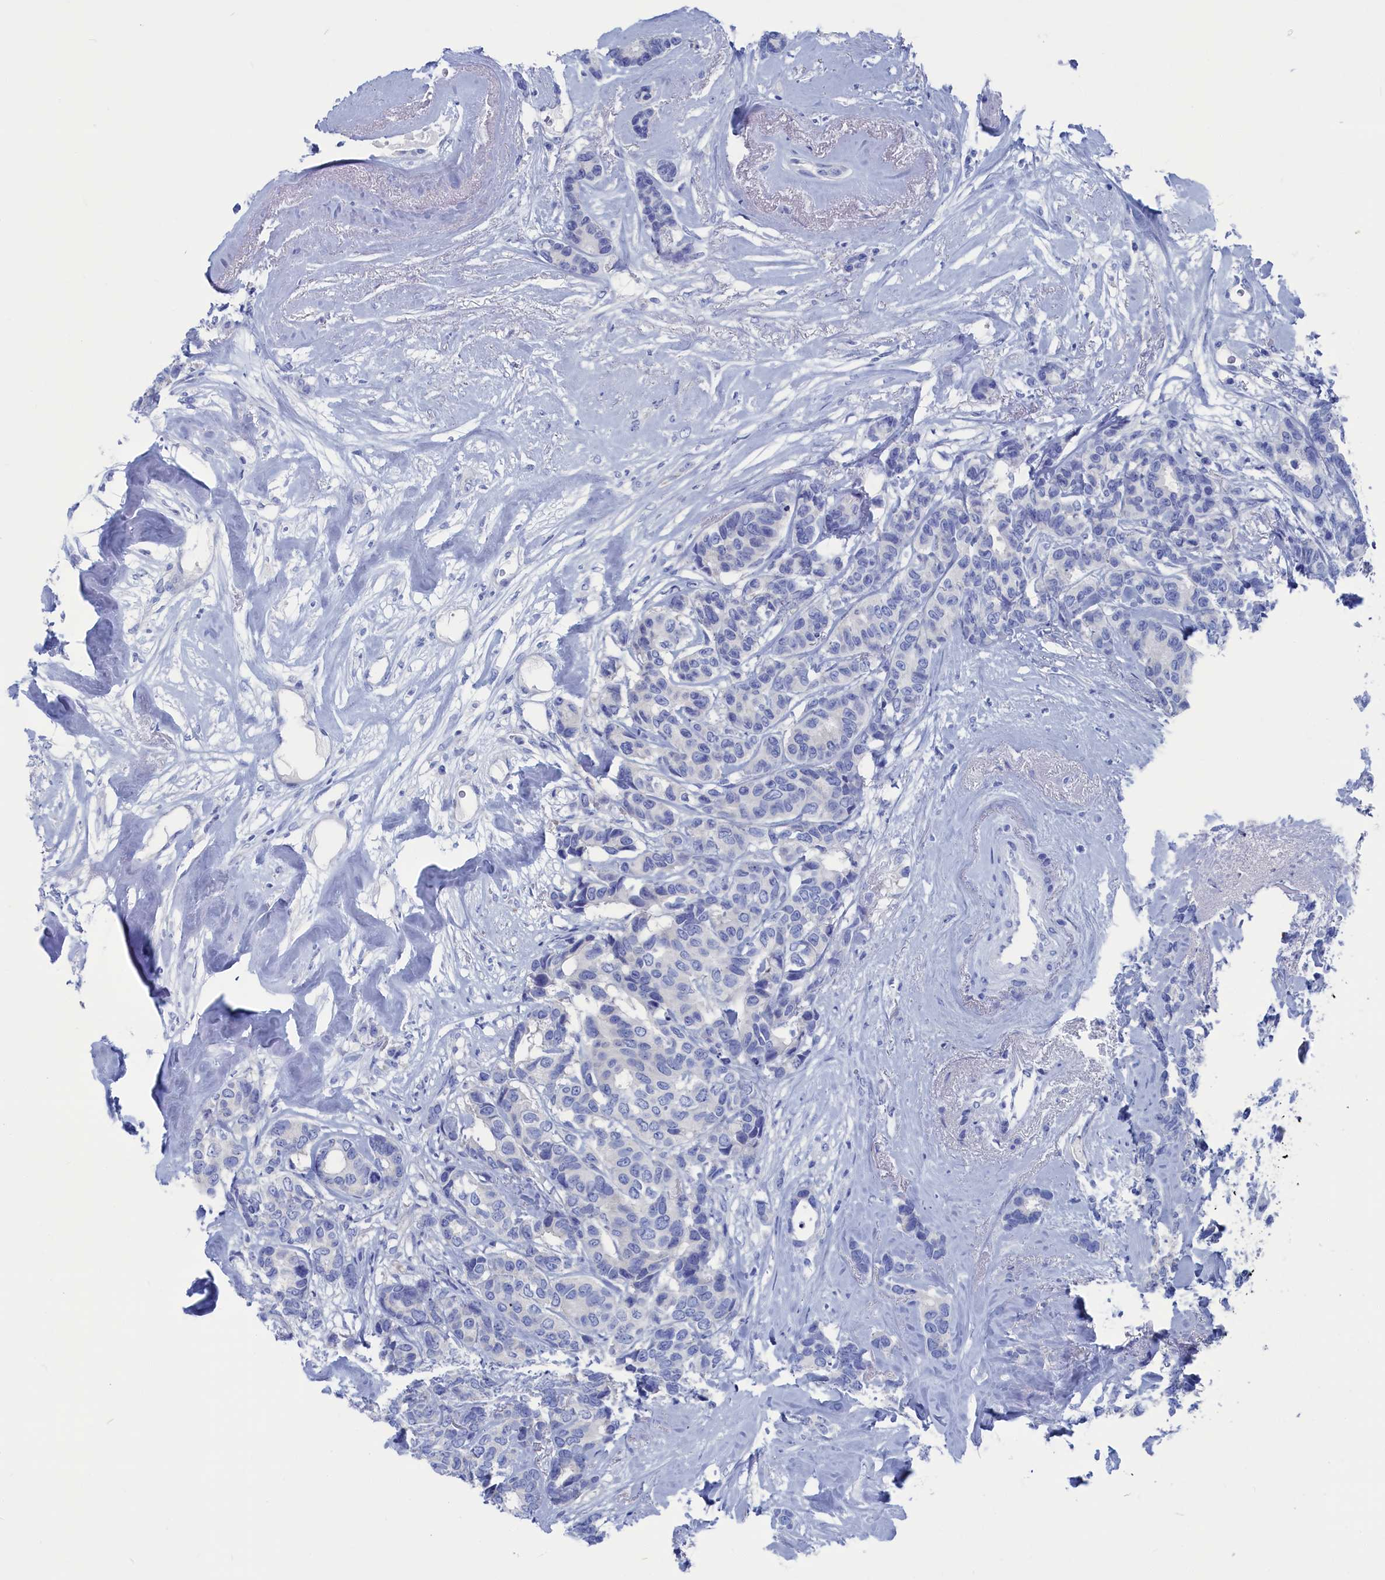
{"staining": {"intensity": "negative", "quantity": "none", "location": "none"}, "tissue": "breast cancer", "cell_type": "Tumor cells", "image_type": "cancer", "snomed": [{"axis": "morphology", "description": "Duct carcinoma"}, {"axis": "topography", "description": "Breast"}], "caption": "A high-resolution histopathology image shows immunohistochemistry staining of breast intraductal carcinoma, which demonstrates no significant positivity in tumor cells. The staining was performed using DAB (3,3'-diaminobenzidine) to visualize the protein expression in brown, while the nuclei were stained in blue with hematoxylin (Magnification: 20x).", "gene": "CEND1", "patient": {"sex": "female", "age": 87}}